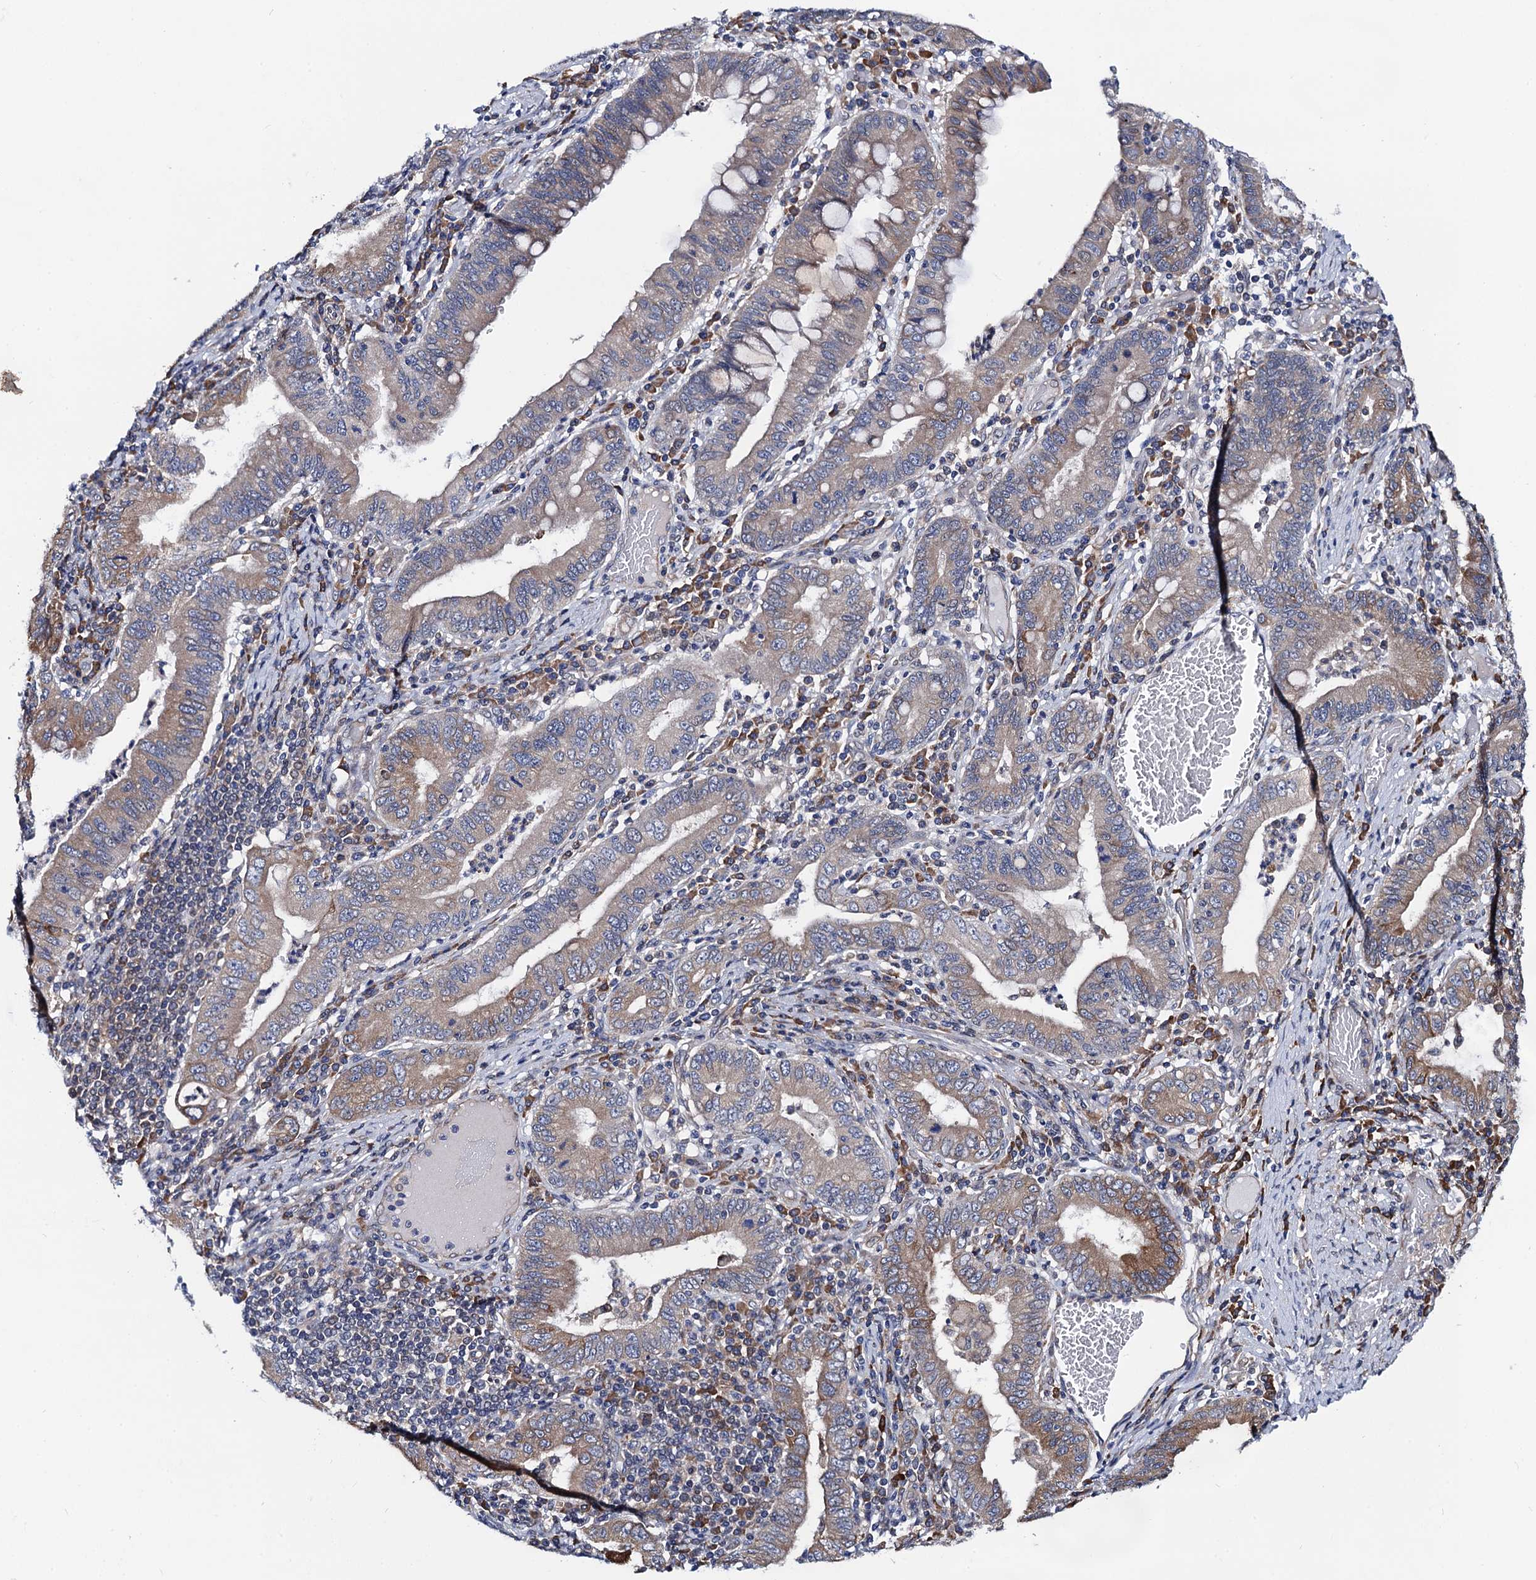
{"staining": {"intensity": "moderate", "quantity": "25%-75%", "location": "cytoplasmic/membranous"}, "tissue": "stomach cancer", "cell_type": "Tumor cells", "image_type": "cancer", "snomed": [{"axis": "morphology", "description": "Normal tissue, NOS"}, {"axis": "morphology", "description": "Adenocarcinoma, NOS"}, {"axis": "topography", "description": "Esophagus"}, {"axis": "topography", "description": "Stomach, upper"}, {"axis": "topography", "description": "Peripheral nerve tissue"}], "caption": "The immunohistochemical stain highlights moderate cytoplasmic/membranous positivity in tumor cells of adenocarcinoma (stomach) tissue.", "gene": "PGLS", "patient": {"sex": "male", "age": 62}}